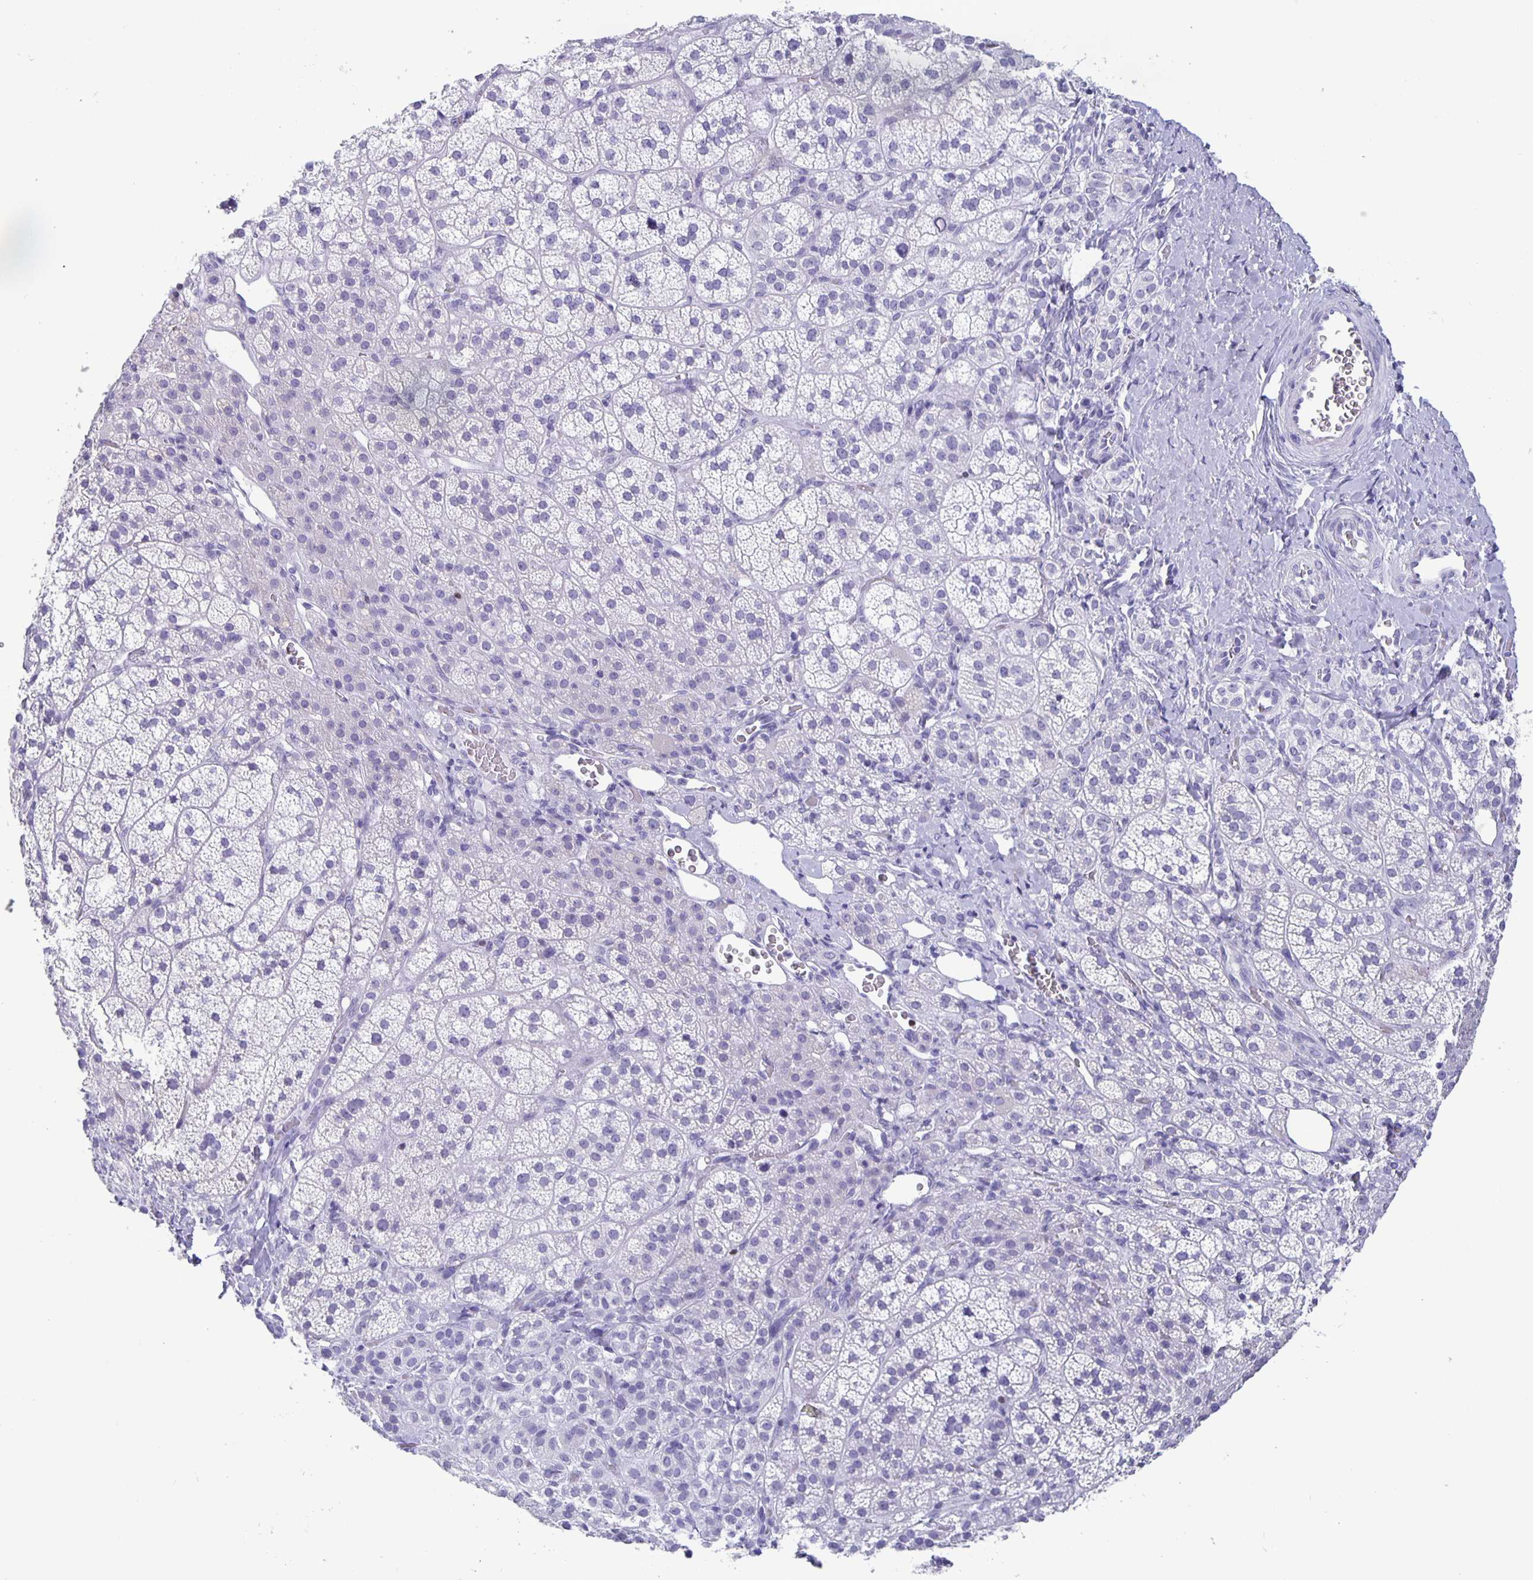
{"staining": {"intensity": "negative", "quantity": "none", "location": "none"}, "tissue": "adrenal gland", "cell_type": "Glandular cells", "image_type": "normal", "snomed": [{"axis": "morphology", "description": "Normal tissue, NOS"}, {"axis": "topography", "description": "Adrenal gland"}], "caption": "Micrograph shows no significant protein positivity in glandular cells of normal adrenal gland.", "gene": "SATB2", "patient": {"sex": "female", "age": 60}}